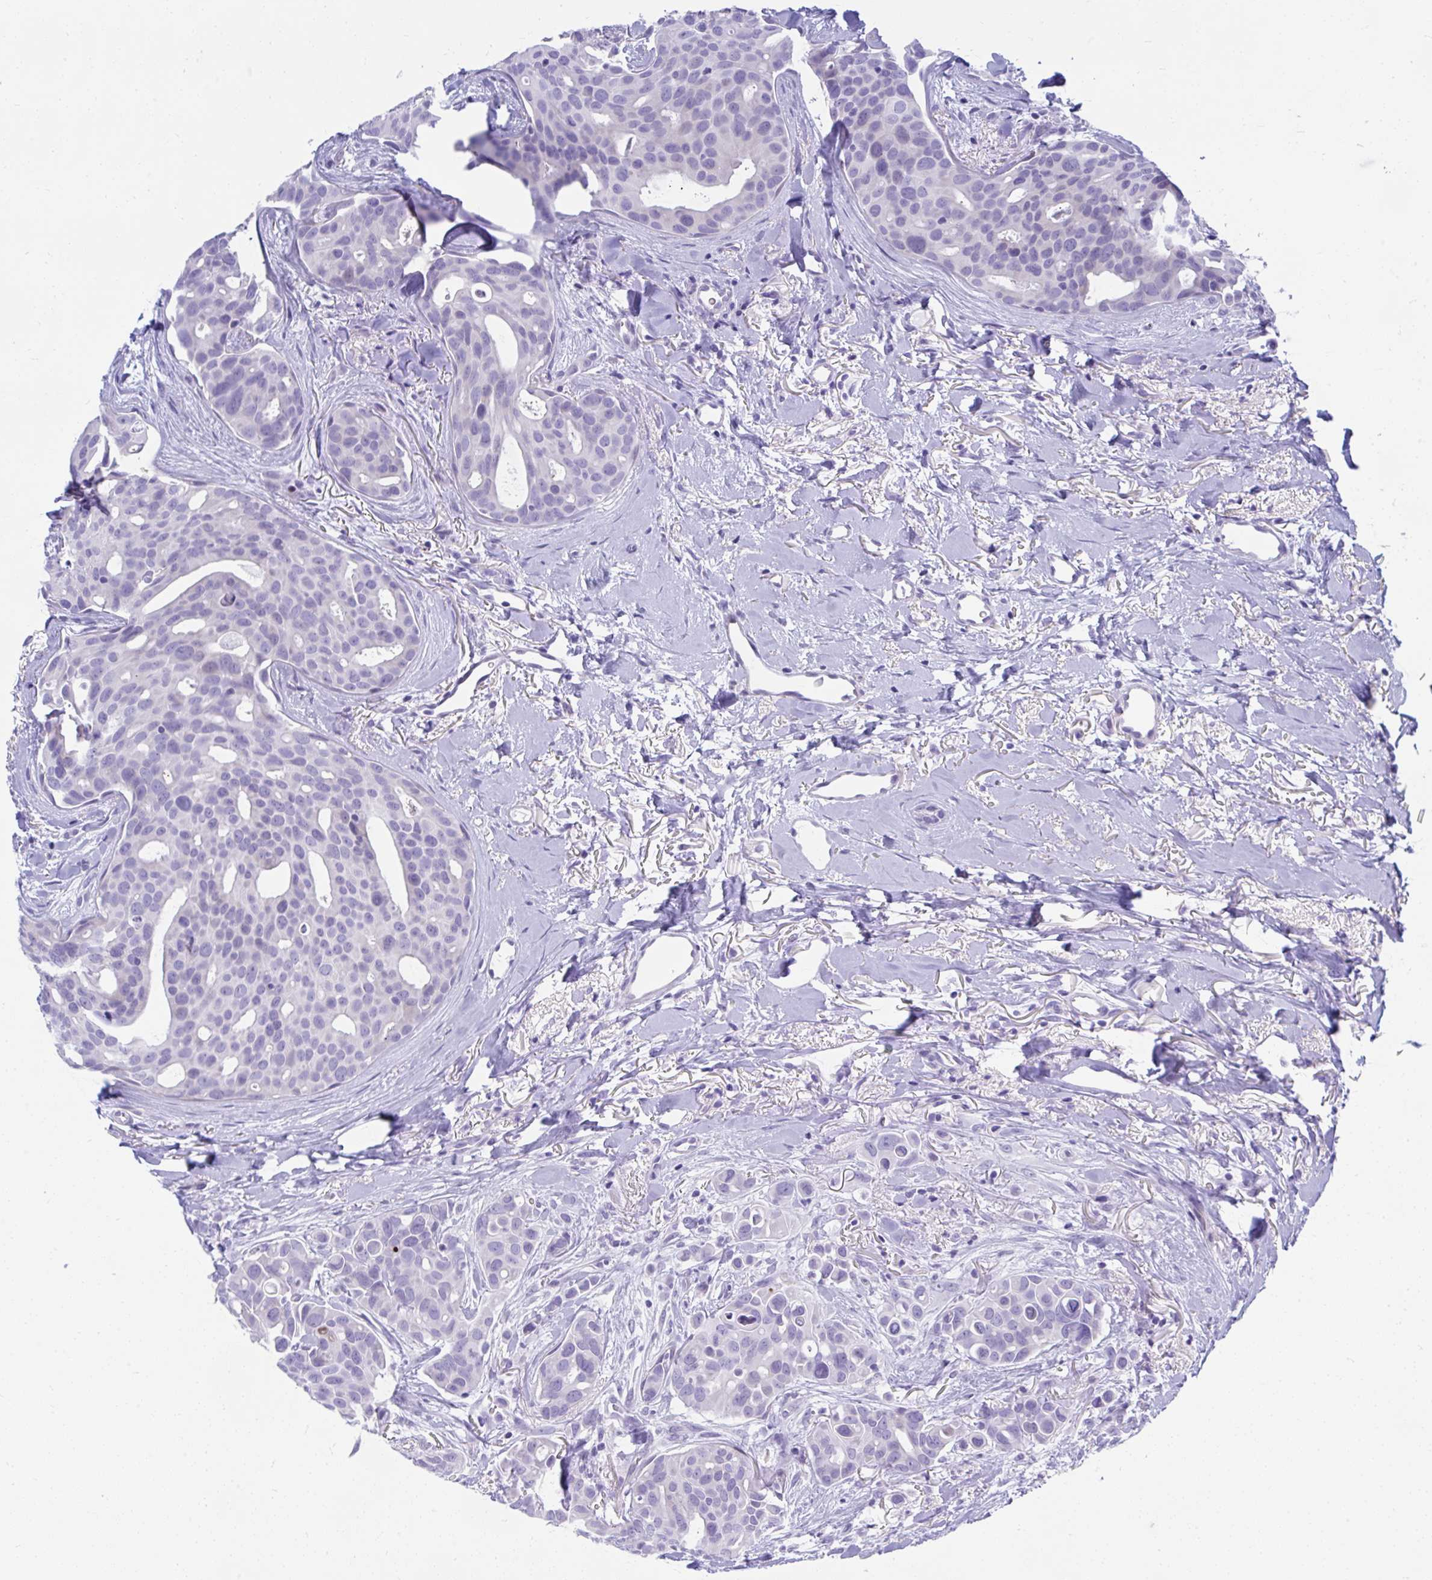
{"staining": {"intensity": "moderate", "quantity": "<25%", "location": "nuclear"}, "tissue": "breast cancer", "cell_type": "Tumor cells", "image_type": "cancer", "snomed": [{"axis": "morphology", "description": "Duct carcinoma"}, {"axis": "topography", "description": "Breast"}], "caption": "A high-resolution photomicrograph shows immunohistochemistry staining of intraductal carcinoma (breast), which exhibits moderate nuclear staining in approximately <25% of tumor cells. (IHC, brightfield microscopy, high magnification).", "gene": "ISL1", "patient": {"sex": "female", "age": 54}}